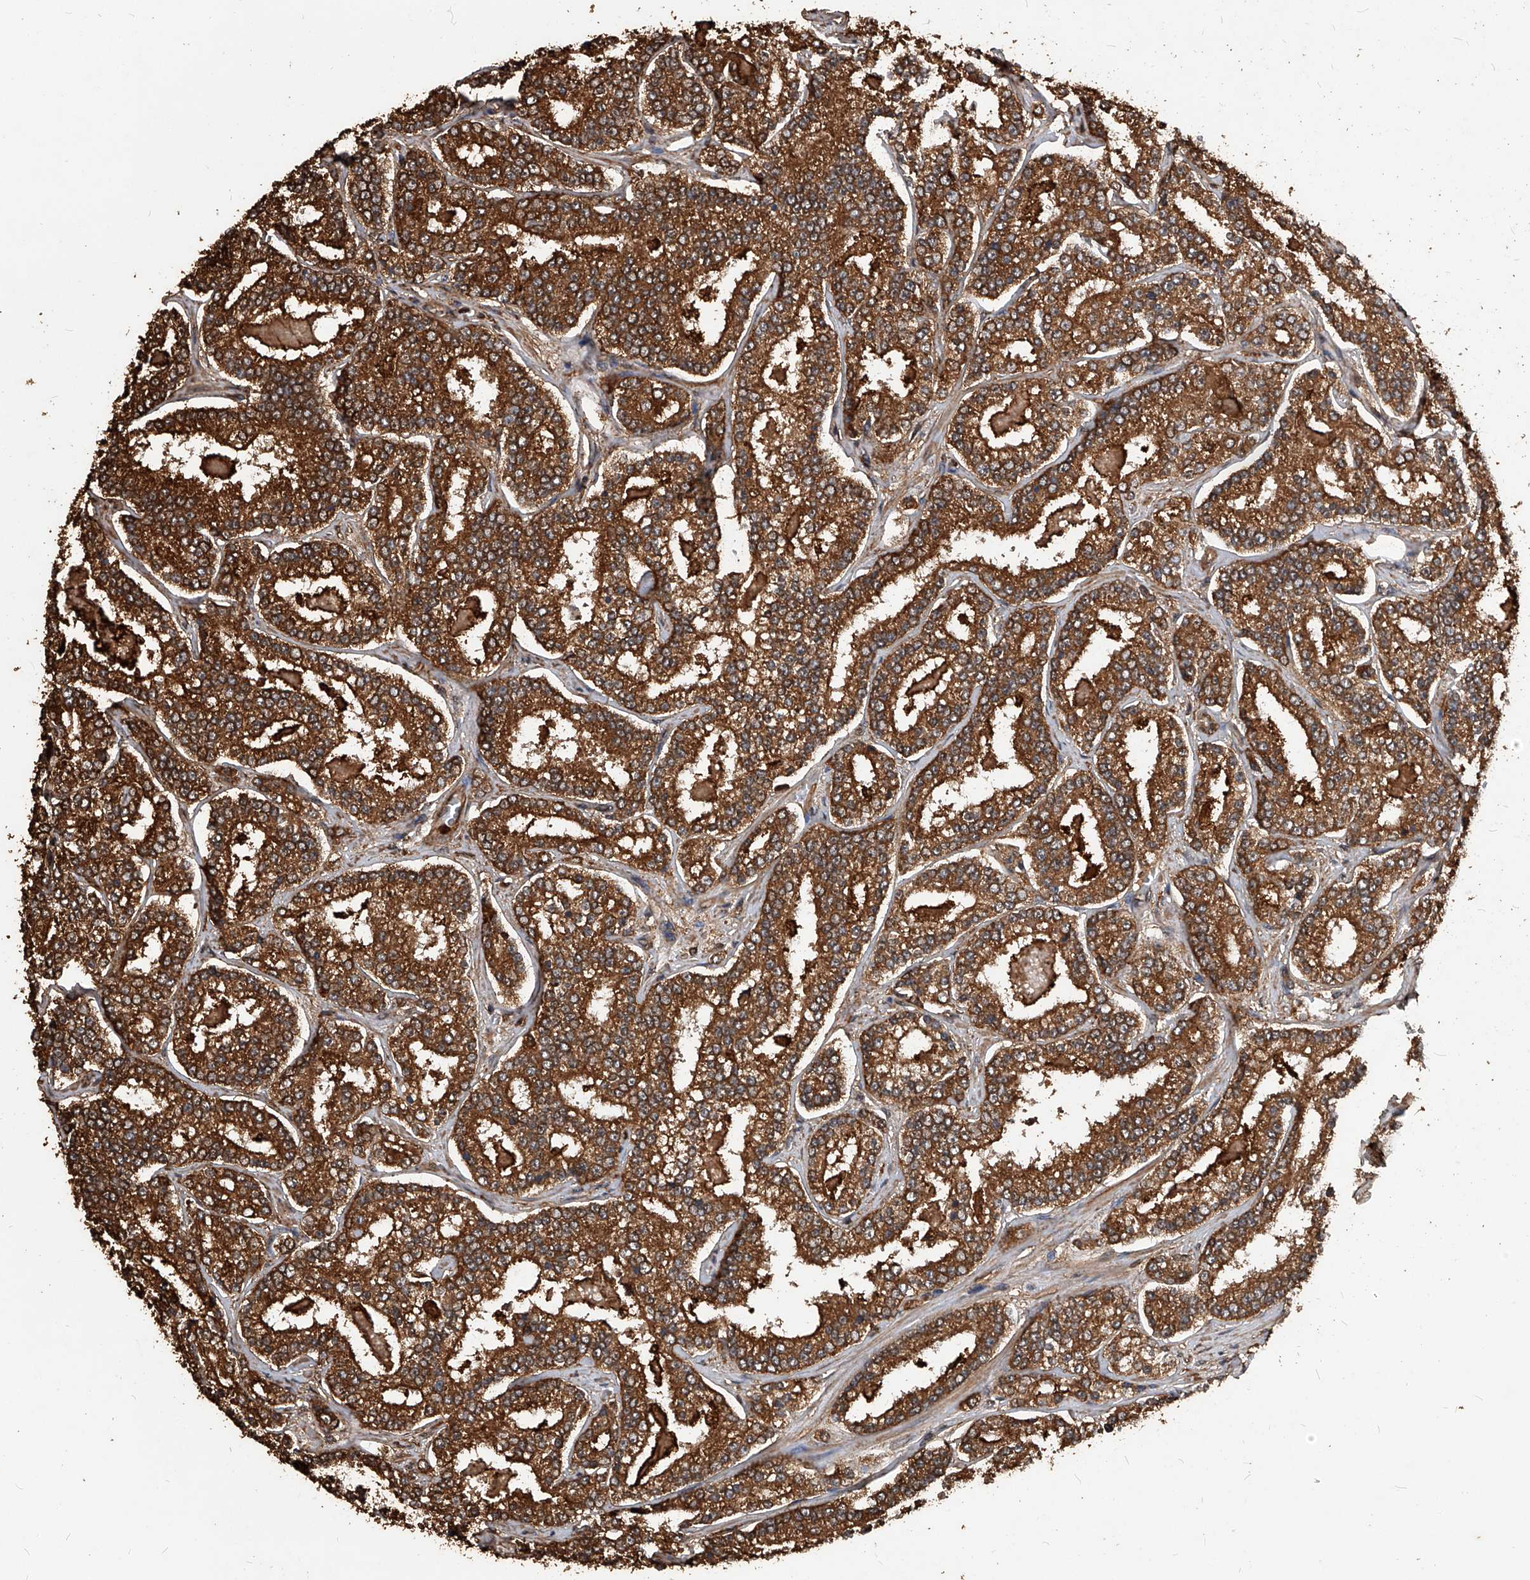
{"staining": {"intensity": "strong", "quantity": ">75%", "location": "cytoplasmic/membranous"}, "tissue": "prostate cancer", "cell_type": "Tumor cells", "image_type": "cancer", "snomed": [{"axis": "morphology", "description": "Normal tissue, NOS"}, {"axis": "morphology", "description": "Adenocarcinoma, High grade"}, {"axis": "topography", "description": "Prostate"}], "caption": "Immunohistochemical staining of human prostate adenocarcinoma (high-grade) reveals high levels of strong cytoplasmic/membranous protein staining in about >75% of tumor cells. The protein is stained brown, and the nuclei are stained in blue (DAB (3,3'-diaminobenzidine) IHC with brightfield microscopy, high magnification).", "gene": "UCP2", "patient": {"sex": "male", "age": 83}}